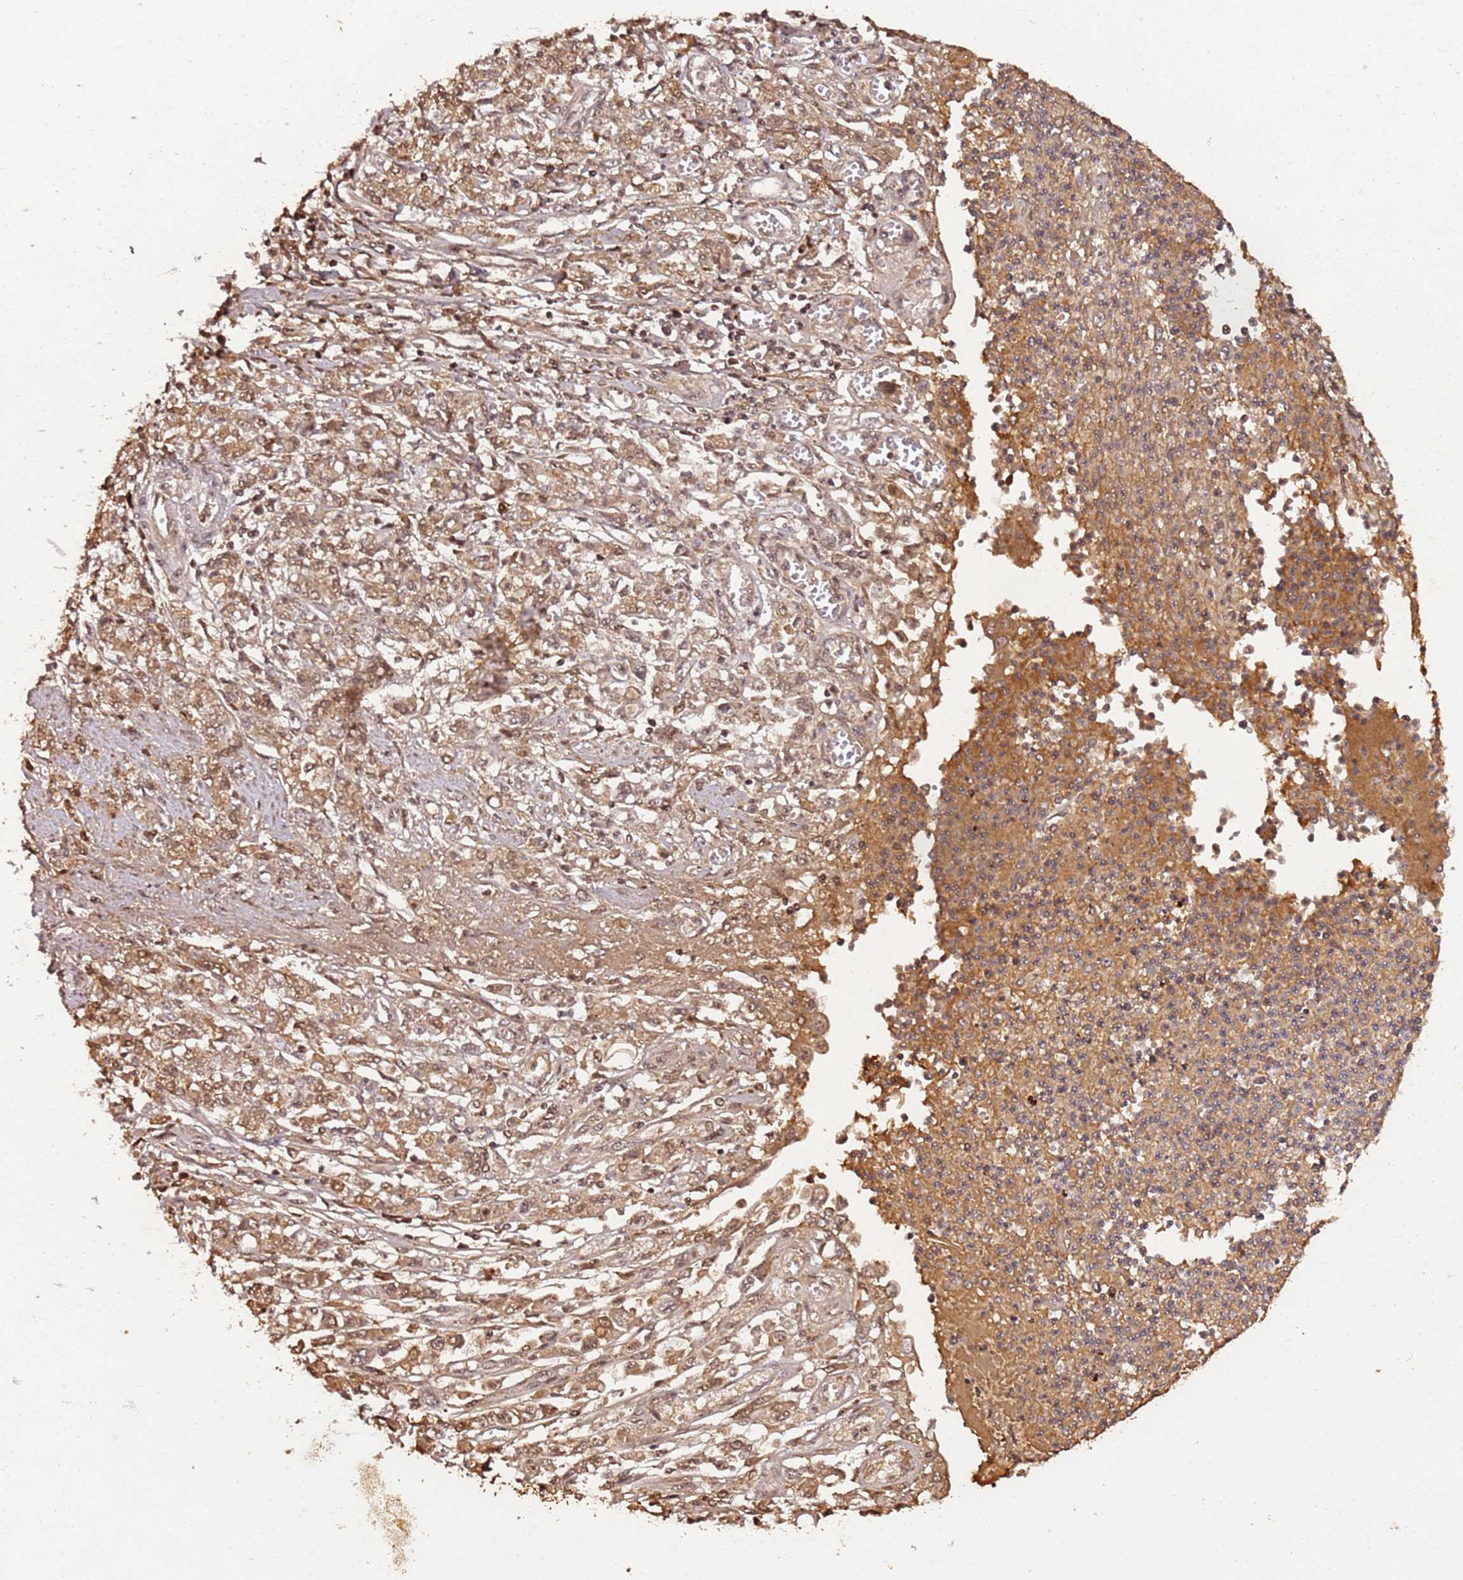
{"staining": {"intensity": "moderate", "quantity": "25%-75%", "location": "cytoplasmic/membranous,nuclear"}, "tissue": "stomach cancer", "cell_type": "Tumor cells", "image_type": "cancer", "snomed": [{"axis": "morphology", "description": "Adenocarcinoma, NOS"}, {"axis": "topography", "description": "Stomach"}], "caption": "This image shows IHC staining of human stomach cancer (adenocarcinoma), with medium moderate cytoplasmic/membranous and nuclear positivity in about 25%-75% of tumor cells.", "gene": "COL1A2", "patient": {"sex": "female", "age": 76}}